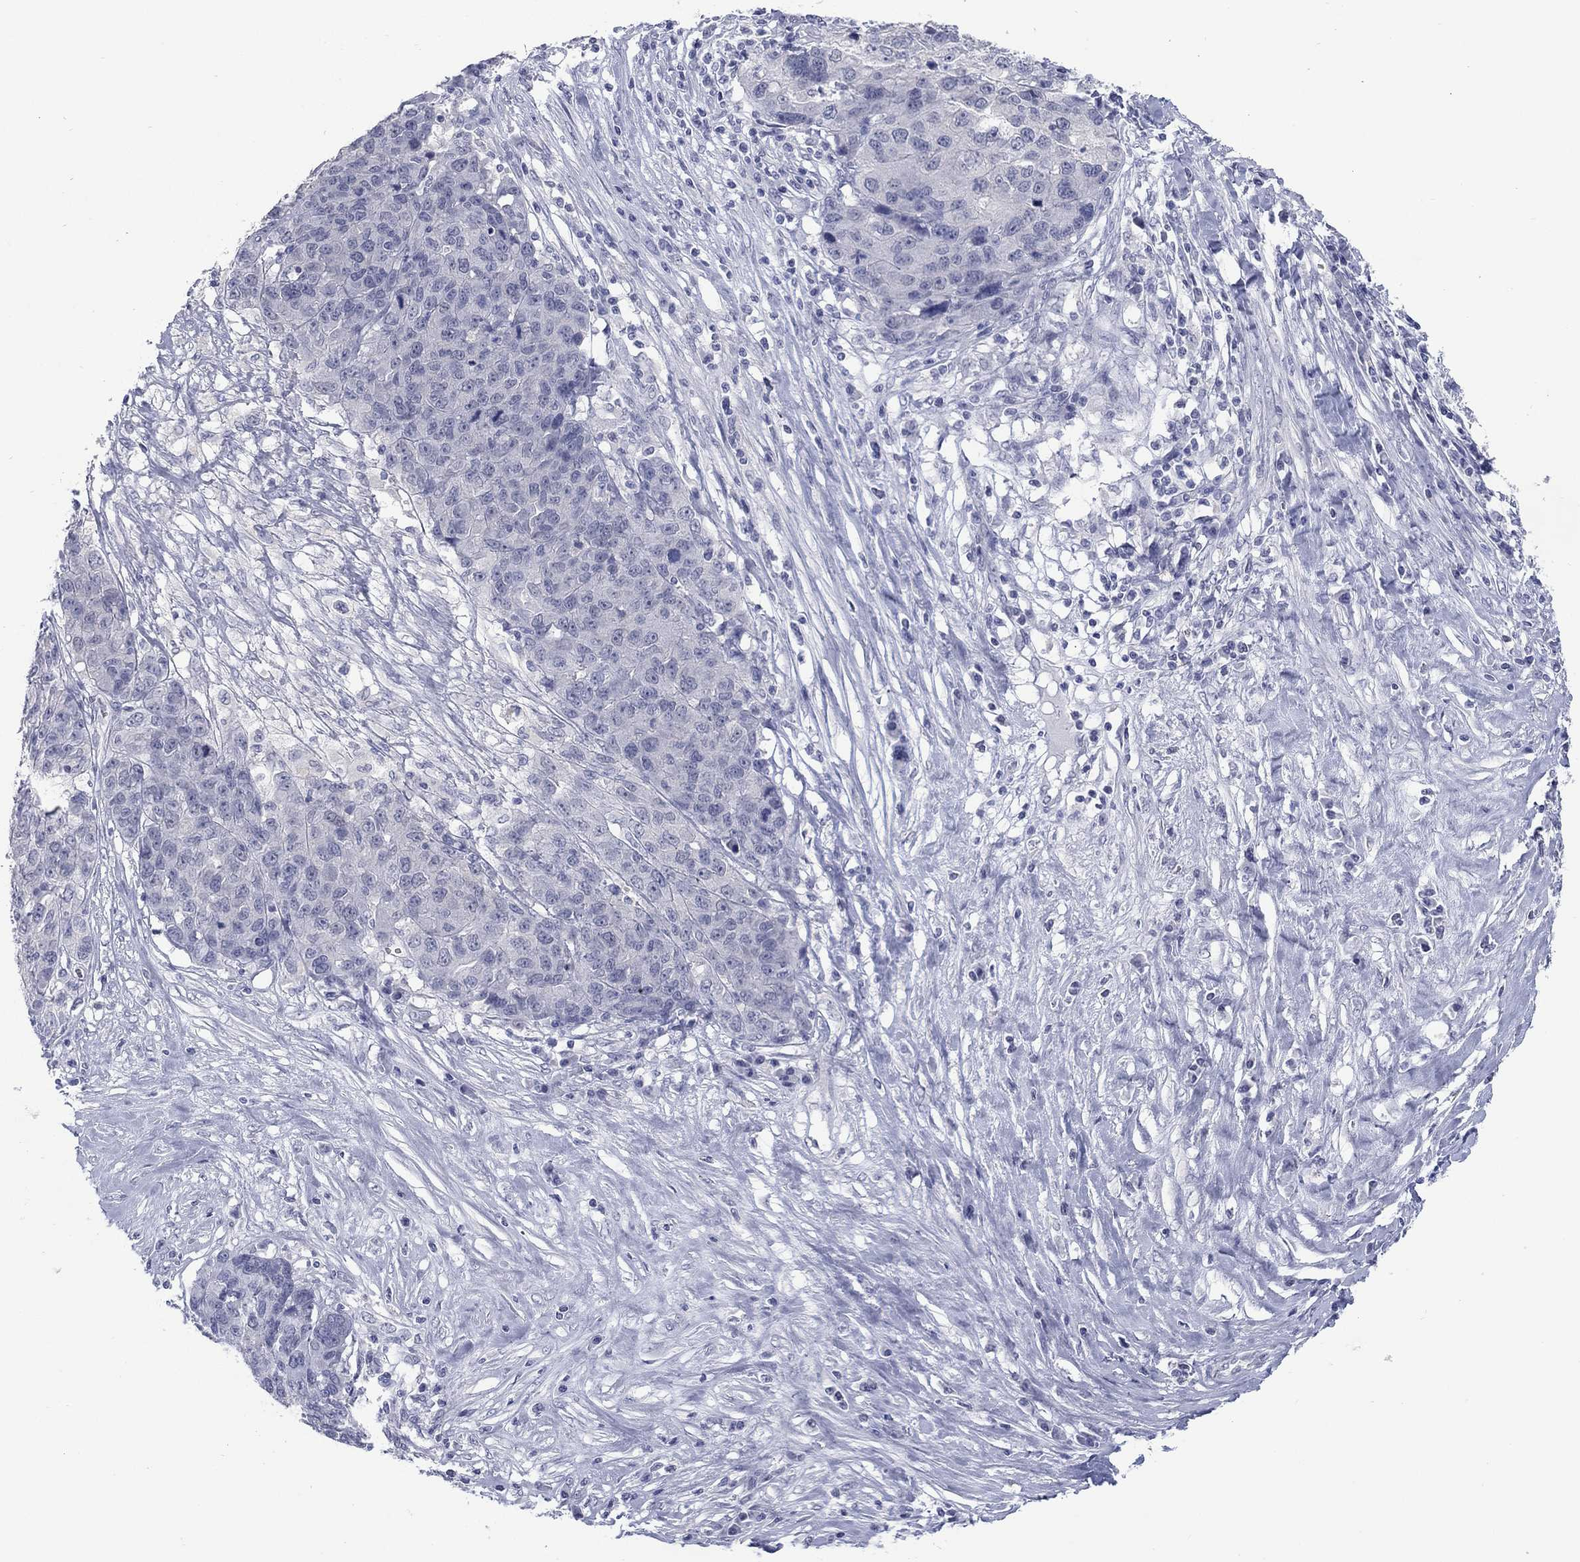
{"staining": {"intensity": "negative", "quantity": "none", "location": "none"}, "tissue": "ovarian cancer", "cell_type": "Tumor cells", "image_type": "cancer", "snomed": [{"axis": "morphology", "description": "Cystadenocarcinoma, serous, NOS"}, {"axis": "topography", "description": "Ovary"}], "caption": "This histopathology image is of ovarian serous cystadenocarcinoma stained with immunohistochemistry to label a protein in brown with the nuclei are counter-stained blue. There is no staining in tumor cells.", "gene": "ATP6V1G2", "patient": {"sex": "female", "age": 87}}